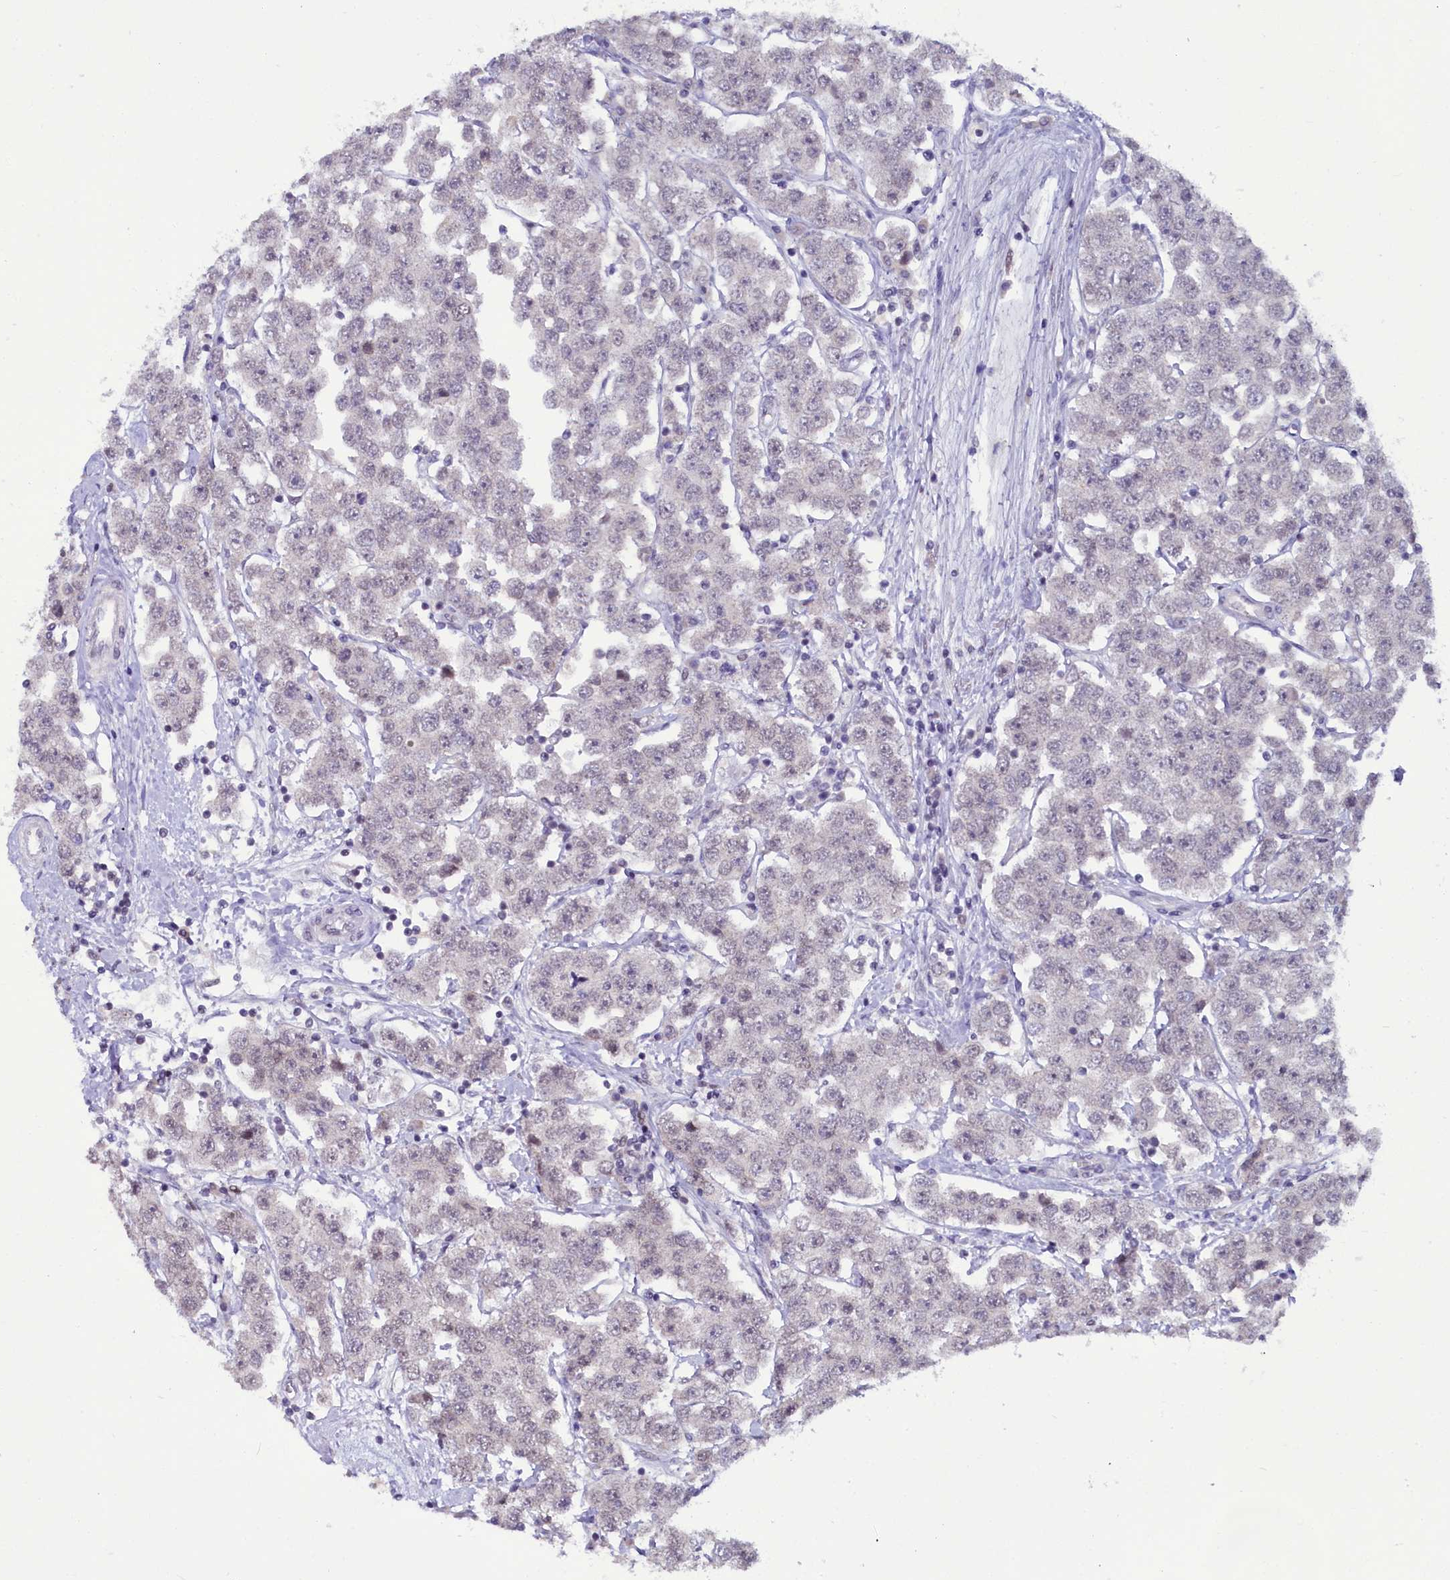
{"staining": {"intensity": "negative", "quantity": "none", "location": "none"}, "tissue": "testis cancer", "cell_type": "Tumor cells", "image_type": "cancer", "snomed": [{"axis": "morphology", "description": "Seminoma, NOS"}, {"axis": "topography", "description": "Testis"}], "caption": "High power microscopy micrograph of an immunohistochemistry micrograph of testis cancer (seminoma), revealing no significant staining in tumor cells.", "gene": "SCAF11", "patient": {"sex": "male", "age": 28}}